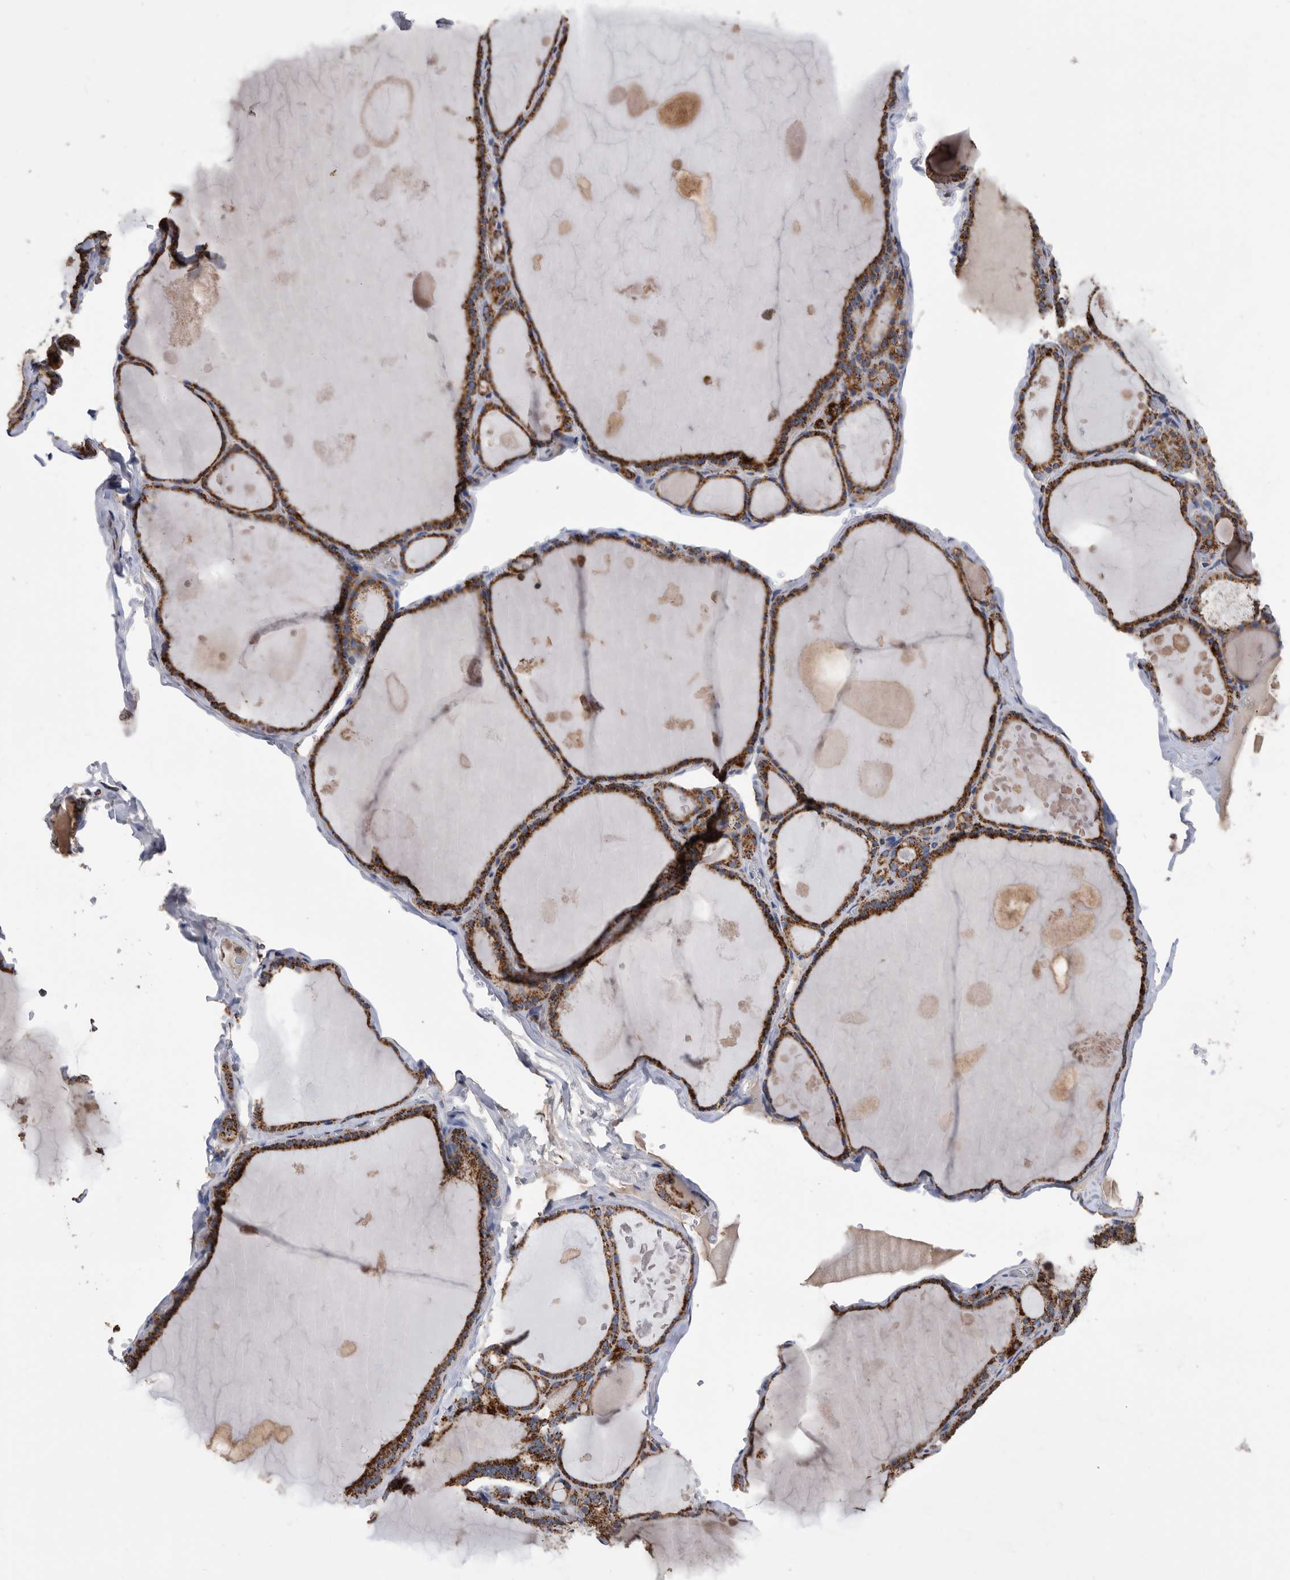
{"staining": {"intensity": "strong", "quantity": ">75%", "location": "cytoplasmic/membranous"}, "tissue": "thyroid gland", "cell_type": "Glandular cells", "image_type": "normal", "snomed": [{"axis": "morphology", "description": "Normal tissue, NOS"}, {"axis": "topography", "description": "Thyroid gland"}], "caption": "Protein staining shows strong cytoplasmic/membranous positivity in about >75% of glandular cells in normal thyroid gland.", "gene": "WFDC1", "patient": {"sex": "male", "age": 56}}